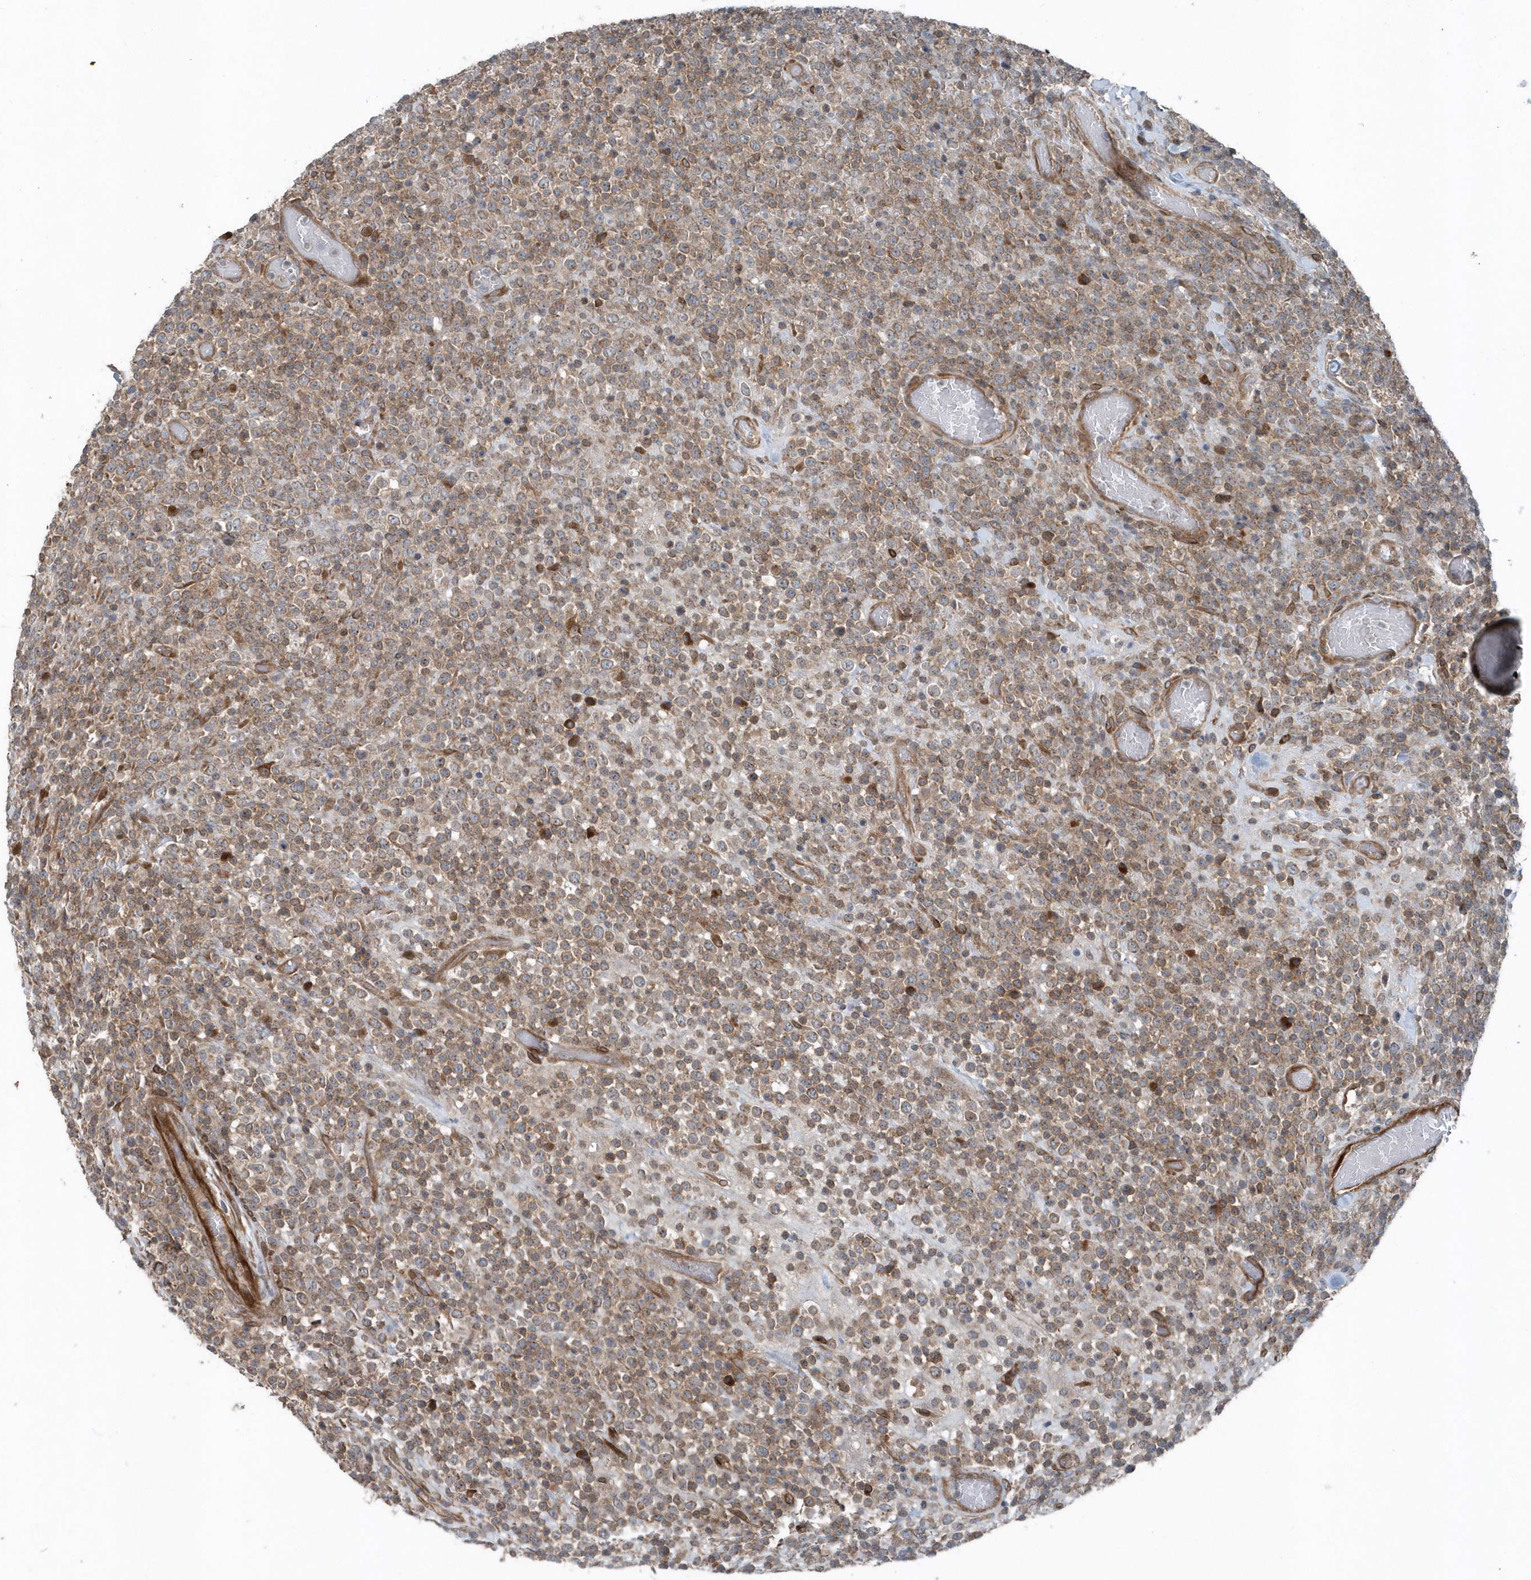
{"staining": {"intensity": "moderate", "quantity": ">75%", "location": "cytoplasmic/membranous"}, "tissue": "lymphoma", "cell_type": "Tumor cells", "image_type": "cancer", "snomed": [{"axis": "morphology", "description": "Malignant lymphoma, non-Hodgkin's type, High grade"}, {"axis": "topography", "description": "Colon"}], "caption": "Protein analysis of lymphoma tissue reveals moderate cytoplasmic/membranous staining in about >75% of tumor cells. The staining was performed using DAB (3,3'-diaminobenzidine), with brown indicating positive protein expression. Nuclei are stained blue with hematoxylin.", "gene": "MCC", "patient": {"sex": "female", "age": 53}}